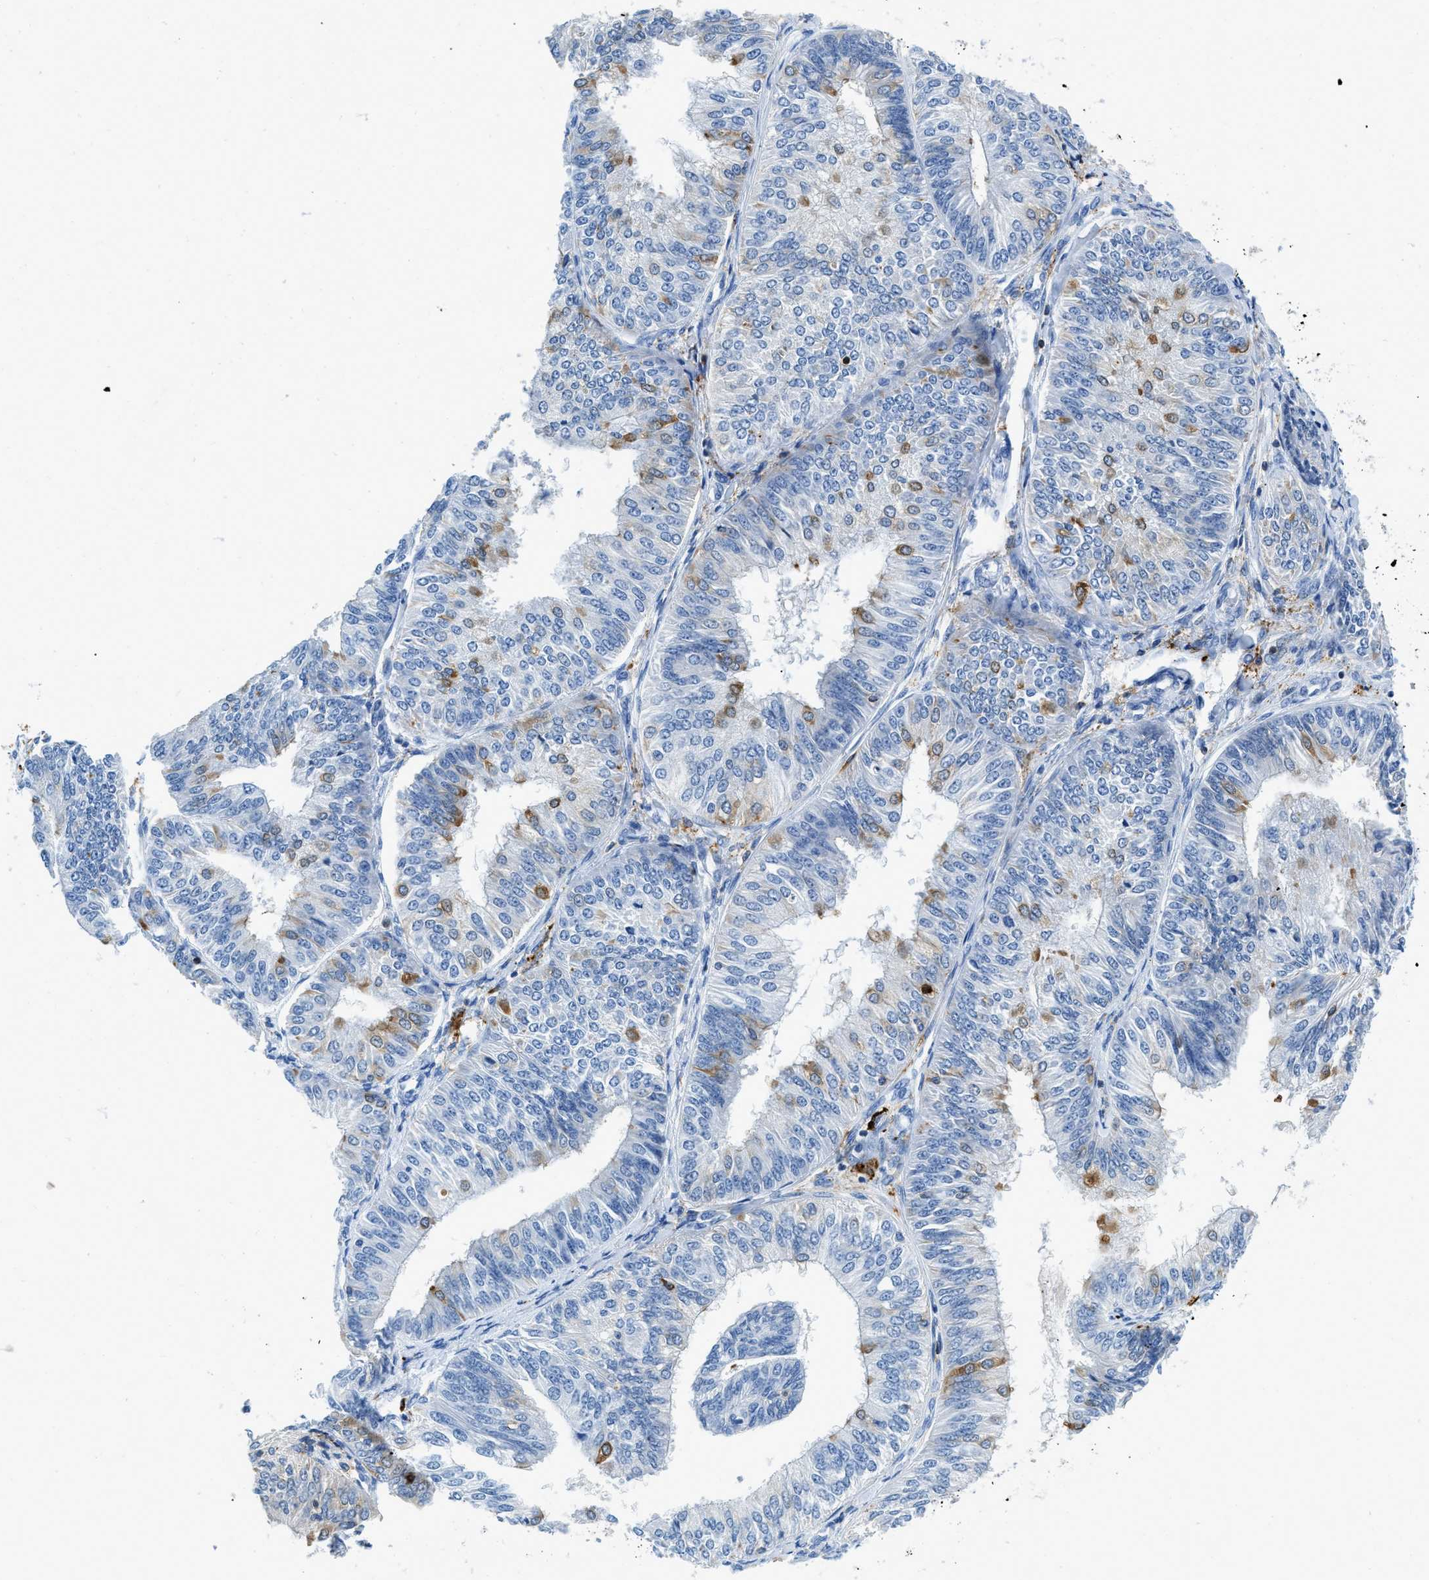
{"staining": {"intensity": "moderate", "quantity": "<25%", "location": "cytoplasmic/membranous"}, "tissue": "endometrial cancer", "cell_type": "Tumor cells", "image_type": "cancer", "snomed": [{"axis": "morphology", "description": "Adenocarcinoma, NOS"}, {"axis": "topography", "description": "Endometrium"}], "caption": "Immunohistochemistry image of neoplastic tissue: endometrial cancer stained using IHC demonstrates low levels of moderate protein expression localized specifically in the cytoplasmic/membranous of tumor cells, appearing as a cytoplasmic/membranous brown color.", "gene": "CD226", "patient": {"sex": "female", "age": 58}}